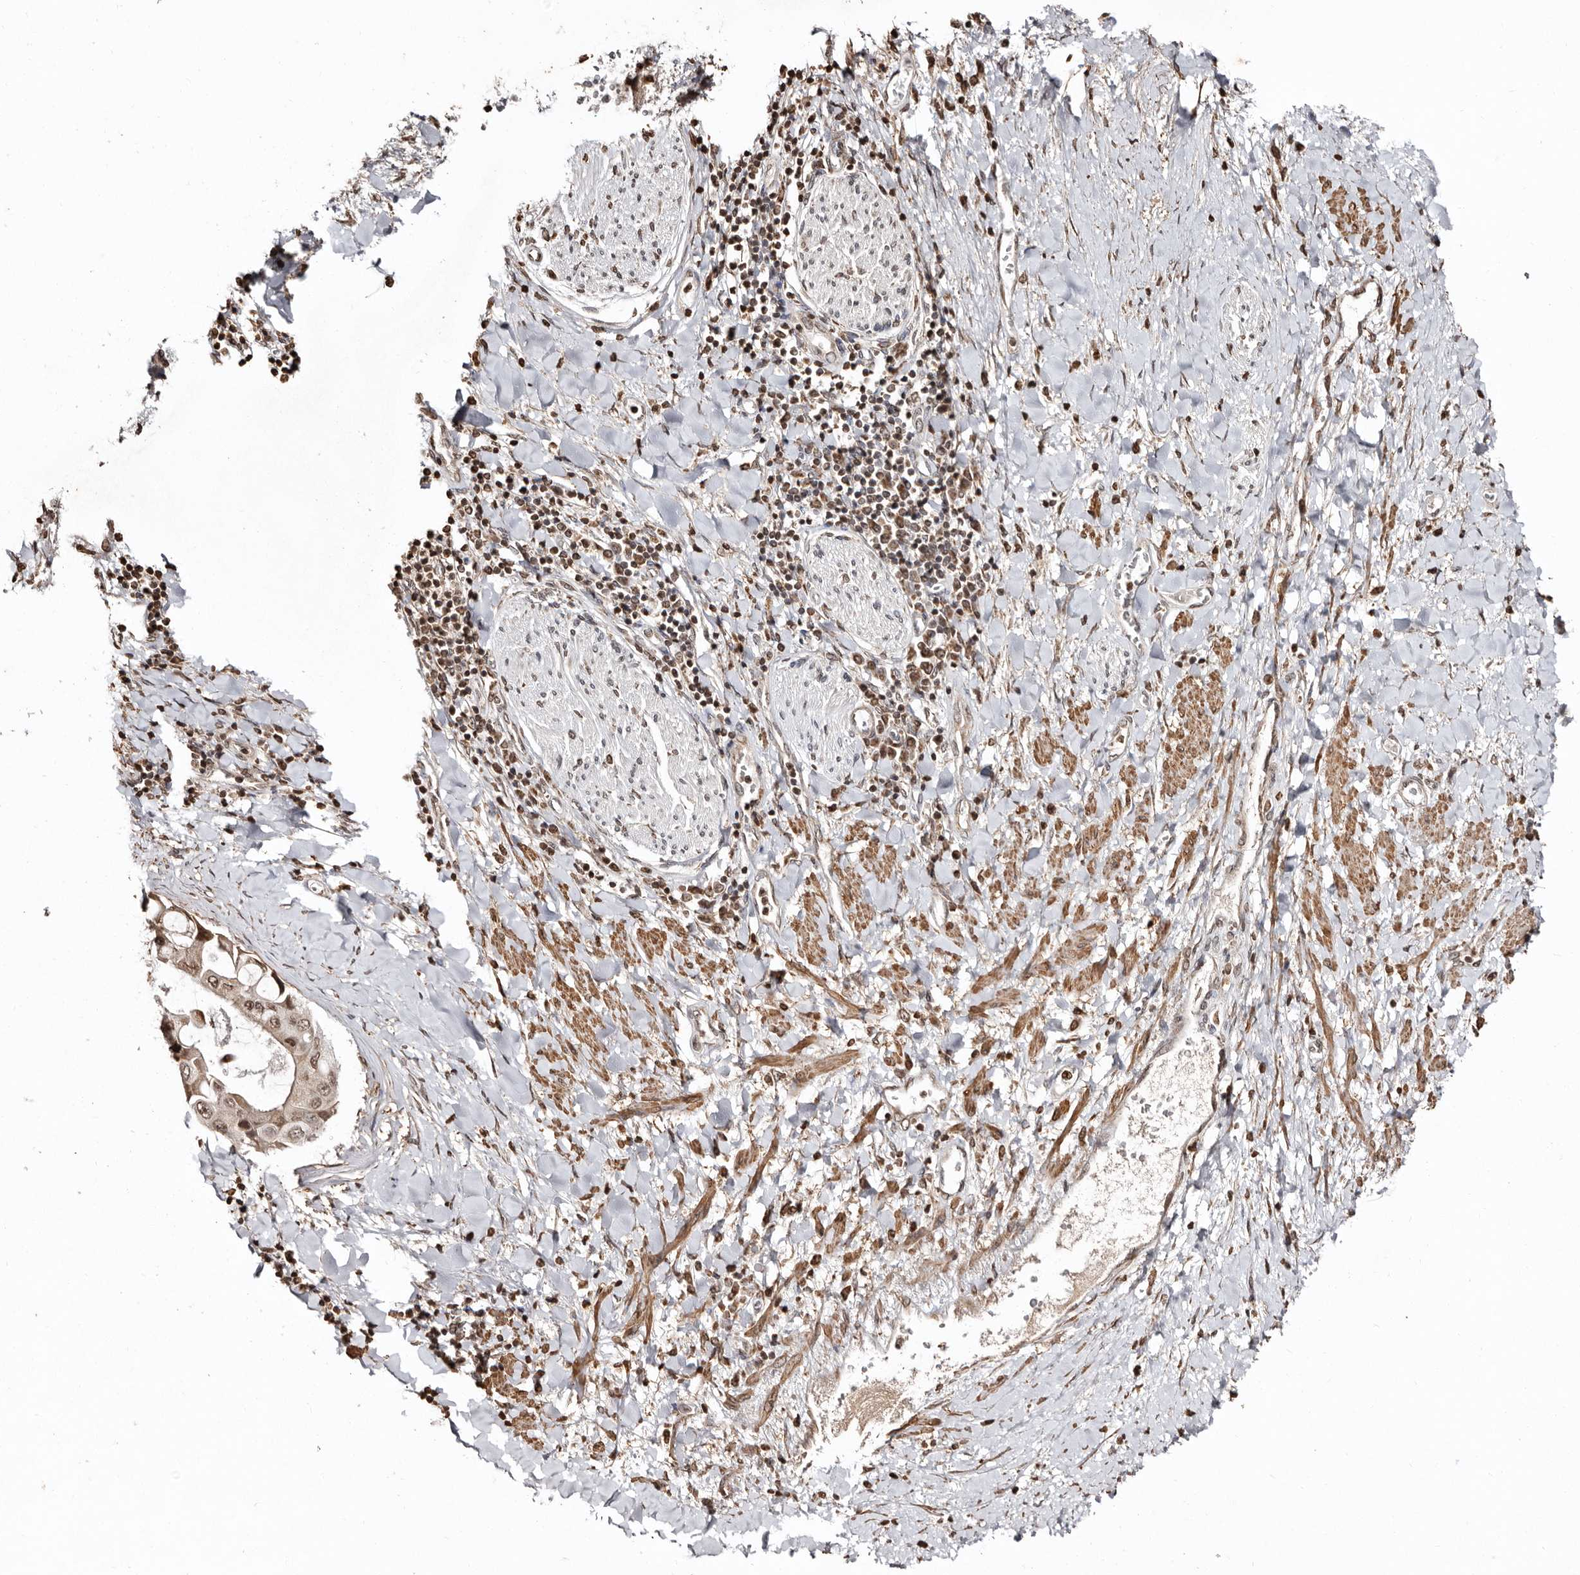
{"staining": {"intensity": "moderate", "quantity": ">75%", "location": "cytoplasmic/membranous,nuclear"}, "tissue": "liver cancer", "cell_type": "Tumor cells", "image_type": "cancer", "snomed": [{"axis": "morphology", "description": "Cholangiocarcinoma"}, {"axis": "topography", "description": "Liver"}], "caption": "IHC of liver cancer reveals medium levels of moderate cytoplasmic/membranous and nuclear staining in about >75% of tumor cells.", "gene": "CCDC190", "patient": {"sex": "male", "age": 50}}